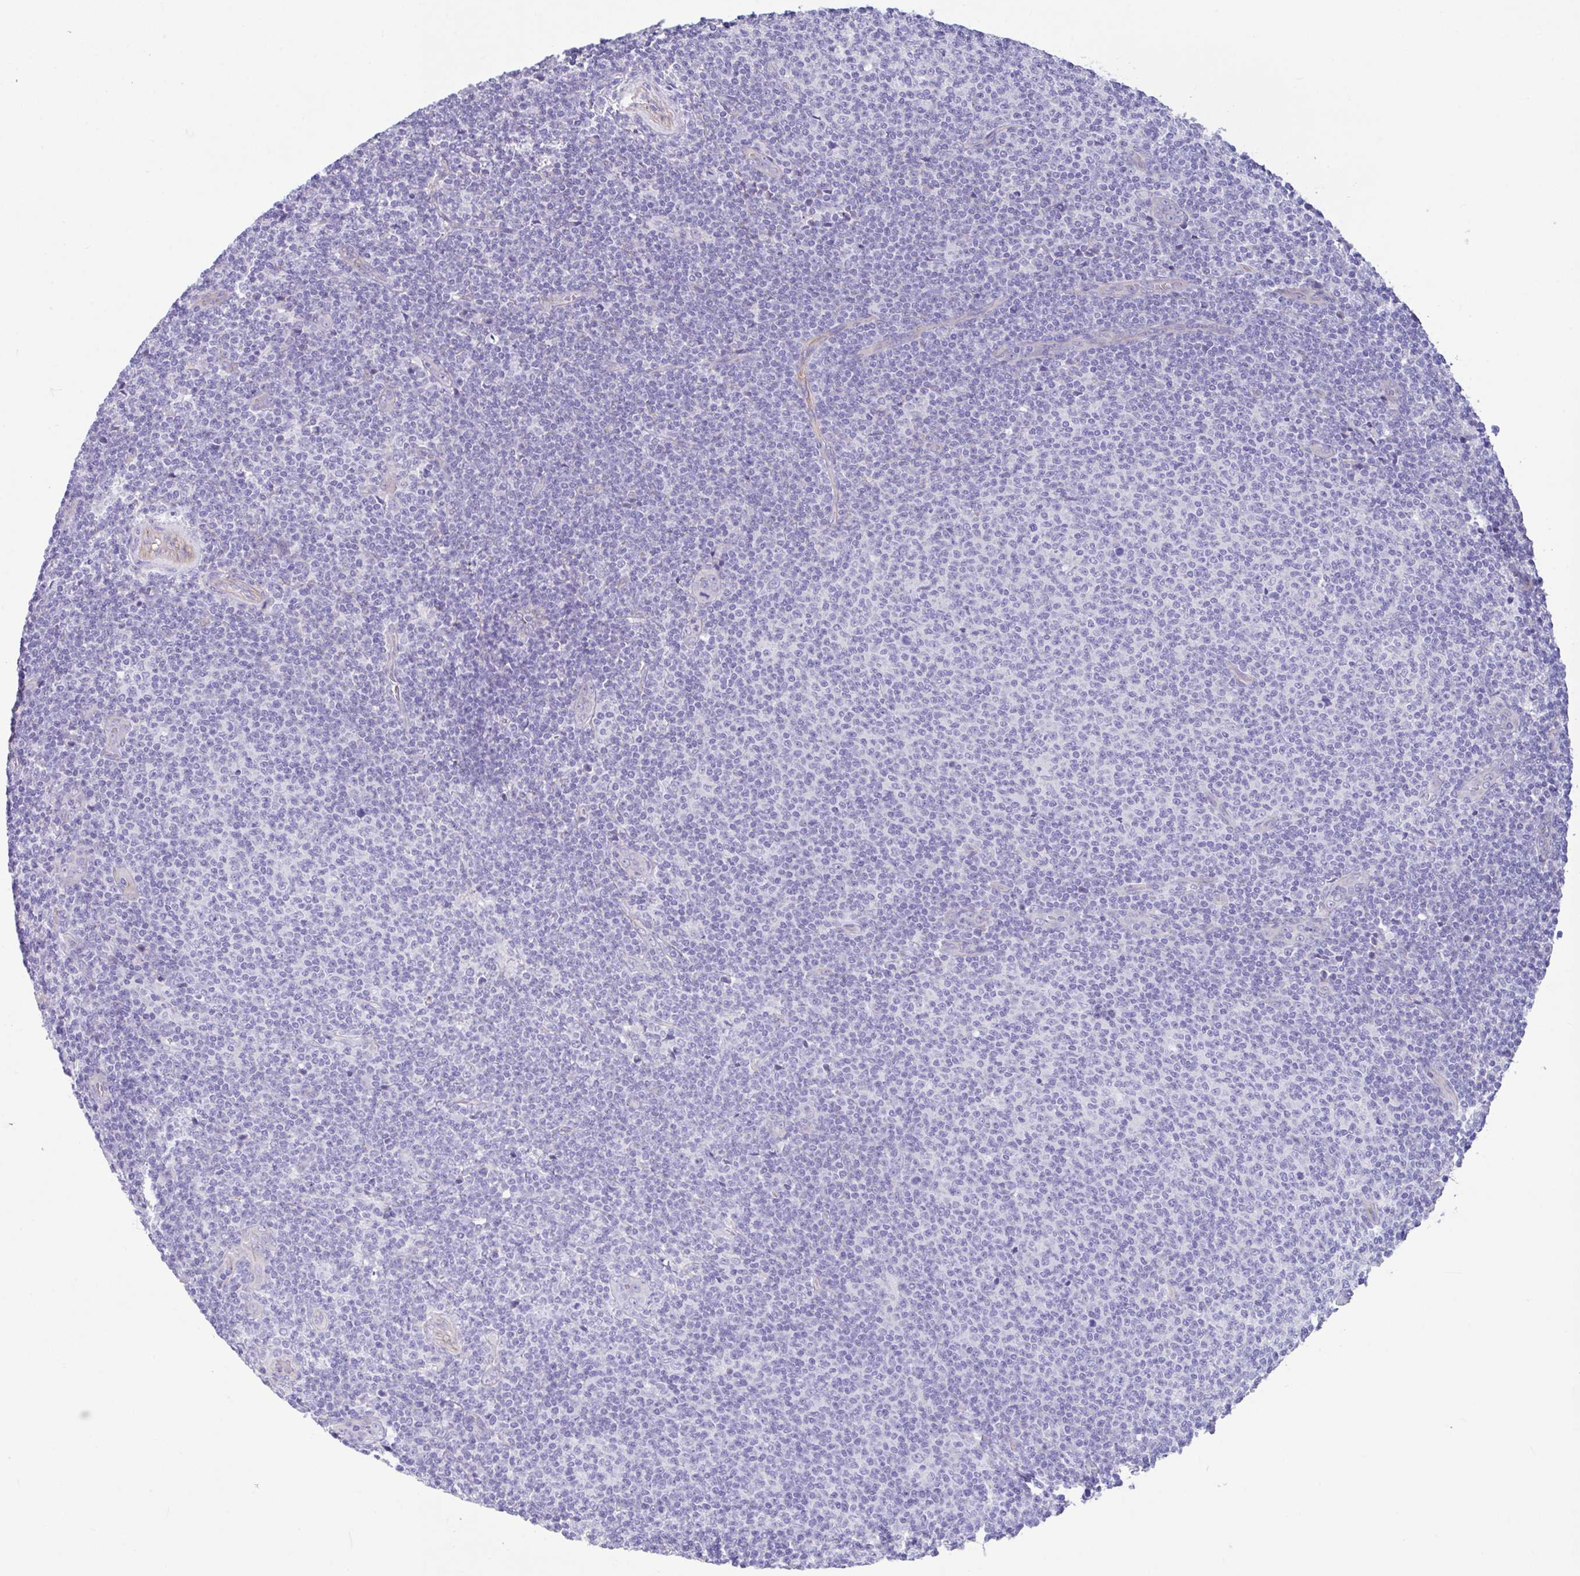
{"staining": {"intensity": "negative", "quantity": "none", "location": "none"}, "tissue": "lymphoma", "cell_type": "Tumor cells", "image_type": "cancer", "snomed": [{"axis": "morphology", "description": "Malignant lymphoma, non-Hodgkin's type, Low grade"}, {"axis": "topography", "description": "Lymph node"}], "caption": "Tumor cells show no significant staining in malignant lymphoma, non-Hodgkin's type (low-grade).", "gene": "ZNF813", "patient": {"sex": "male", "age": 66}}